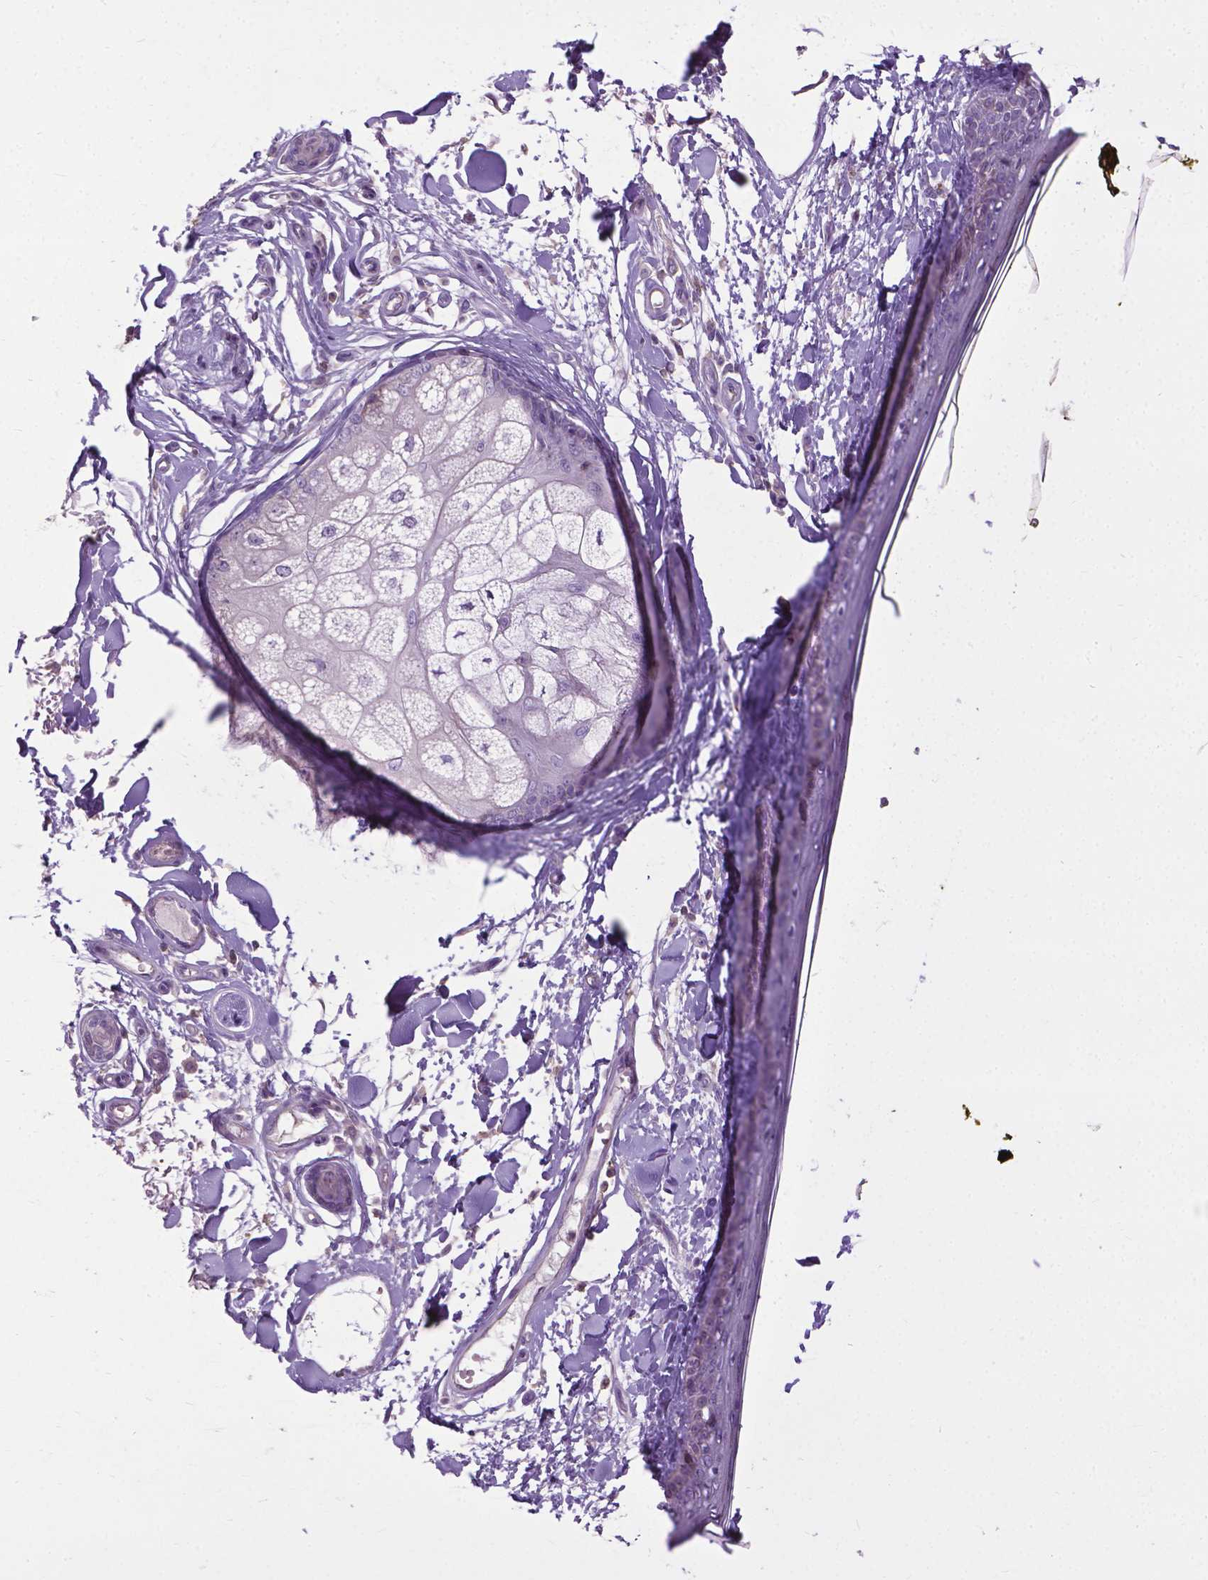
{"staining": {"intensity": "negative", "quantity": "none", "location": "none"}, "tissue": "skin", "cell_type": "Fibroblasts", "image_type": "normal", "snomed": [{"axis": "morphology", "description": "Normal tissue, NOS"}, {"axis": "topography", "description": "Skin"}], "caption": "Histopathology image shows no protein positivity in fibroblasts of unremarkable skin. (Immunohistochemistry, brightfield microscopy, high magnification).", "gene": "JAK3", "patient": {"sex": "male", "age": 76}}